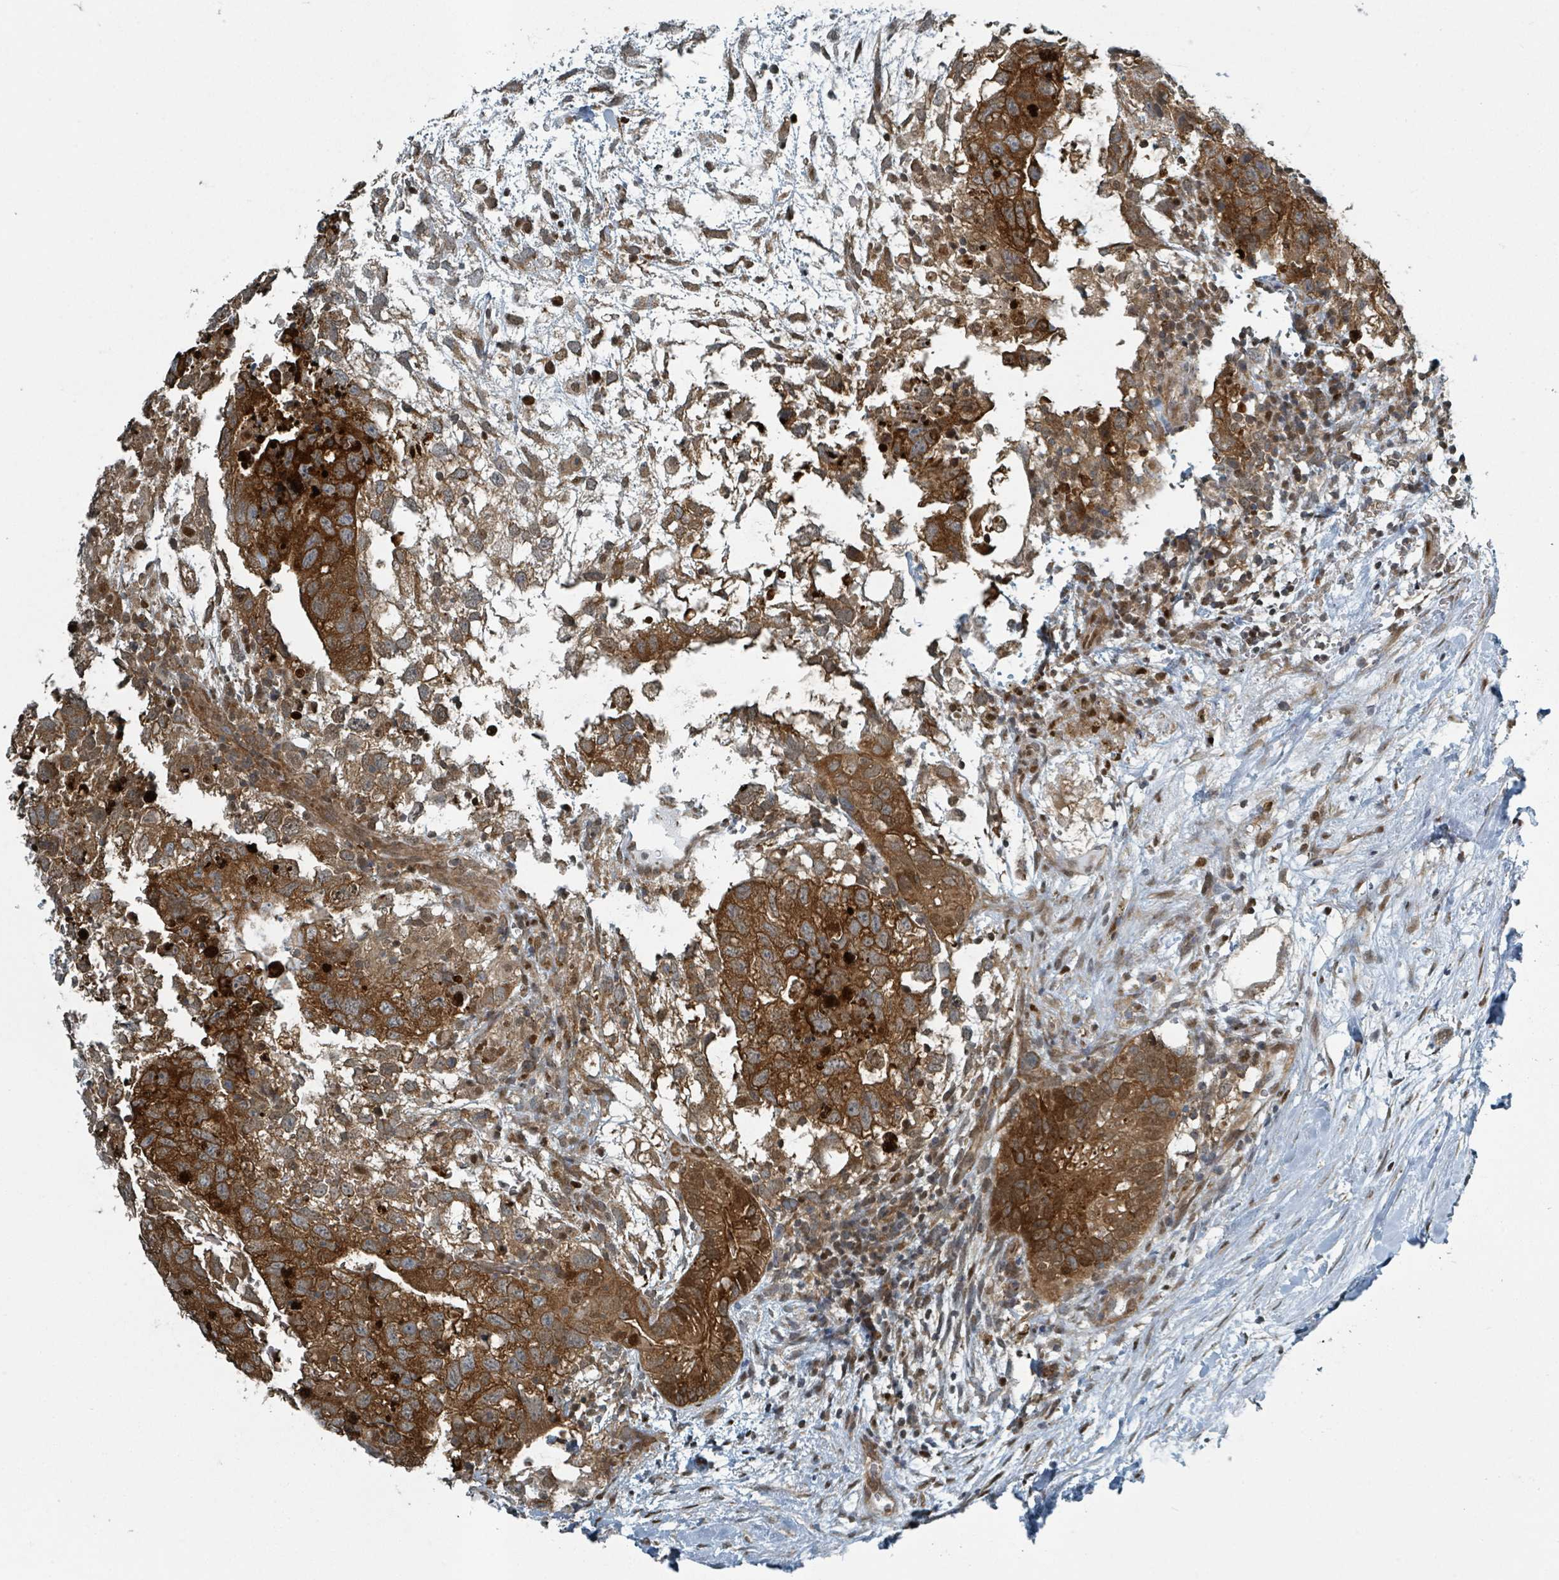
{"staining": {"intensity": "strong", "quantity": ">75%", "location": "cytoplasmic/membranous"}, "tissue": "testis cancer", "cell_type": "Tumor cells", "image_type": "cancer", "snomed": [{"axis": "morphology", "description": "Seminoma, NOS"}, {"axis": "morphology", "description": "Carcinoma, Embryonal, NOS"}, {"axis": "topography", "description": "Testis"}], "caption": "Approximately >75% of tumor cells in testis cancer reveal strong cytoplasmic/membranous protein positivity as visualized by brown immunohistochemical staining.", "gene": "RHPN2", "patient": {"sex": "male", "age": 29}}